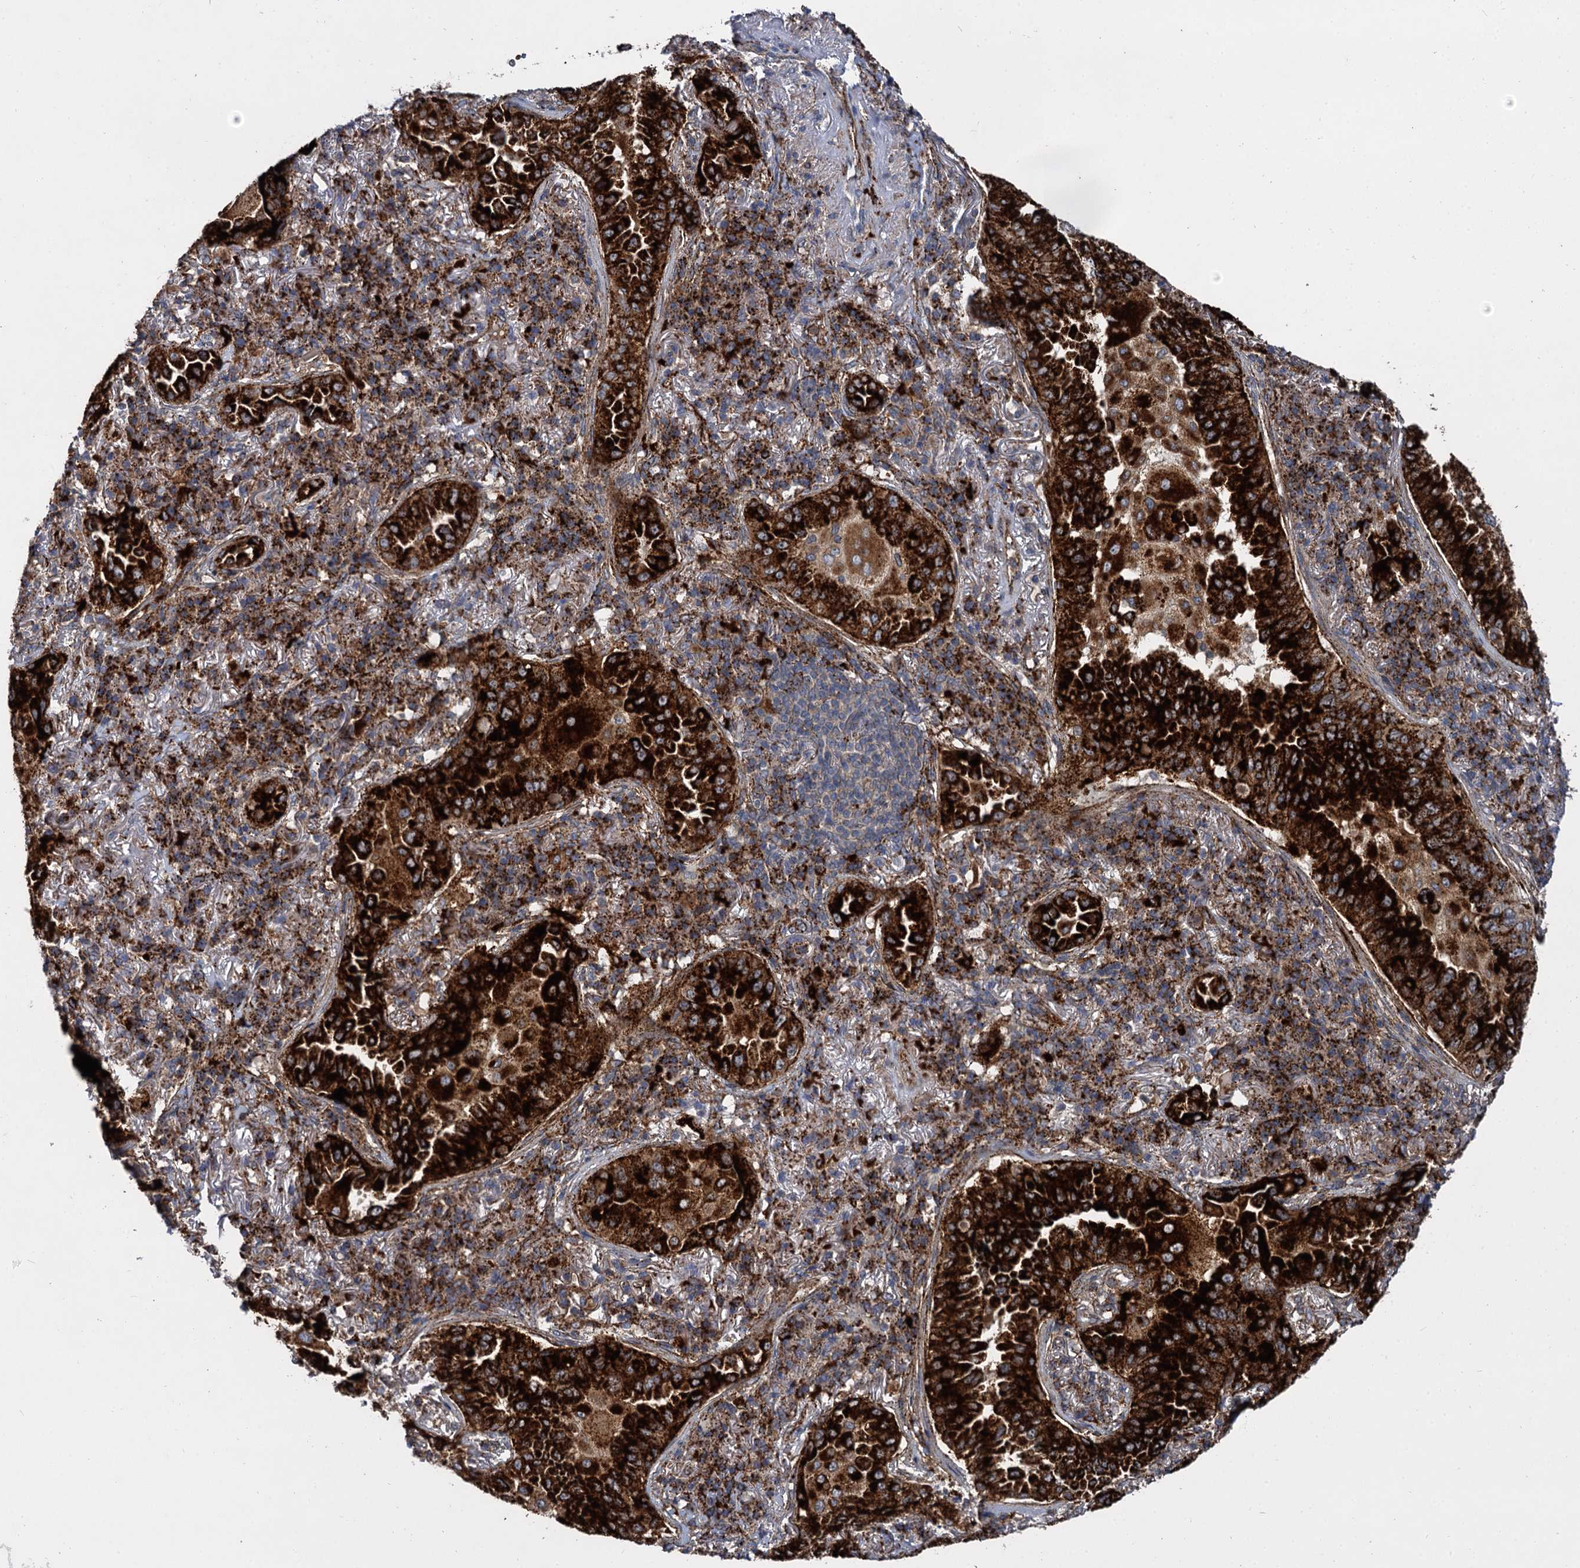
{"staining": {"intensity": "strong", "quantity": ">75%", "location": "cytoplasmic/membranous"}, "tissue": "lung cancer", "cell_type": "Tumor cells", "image_type": "cancer", "snomed": [{"axis": "morphology", "description": "Adenocarcinoma, NOS"}, {"axis": "topography", "description": "Lung"}], "caption": "A brown stain highlights strong cytoplasmic/membranous positivity of a protein in human lung cancer tumor cells. The protein of interest is stained brown, and the nuclei are stained in blue (DAB IHC with brightfield microscopy, high magnification).", "gene": "GBA1", "patient": {"sex": "female", "age": 69}}